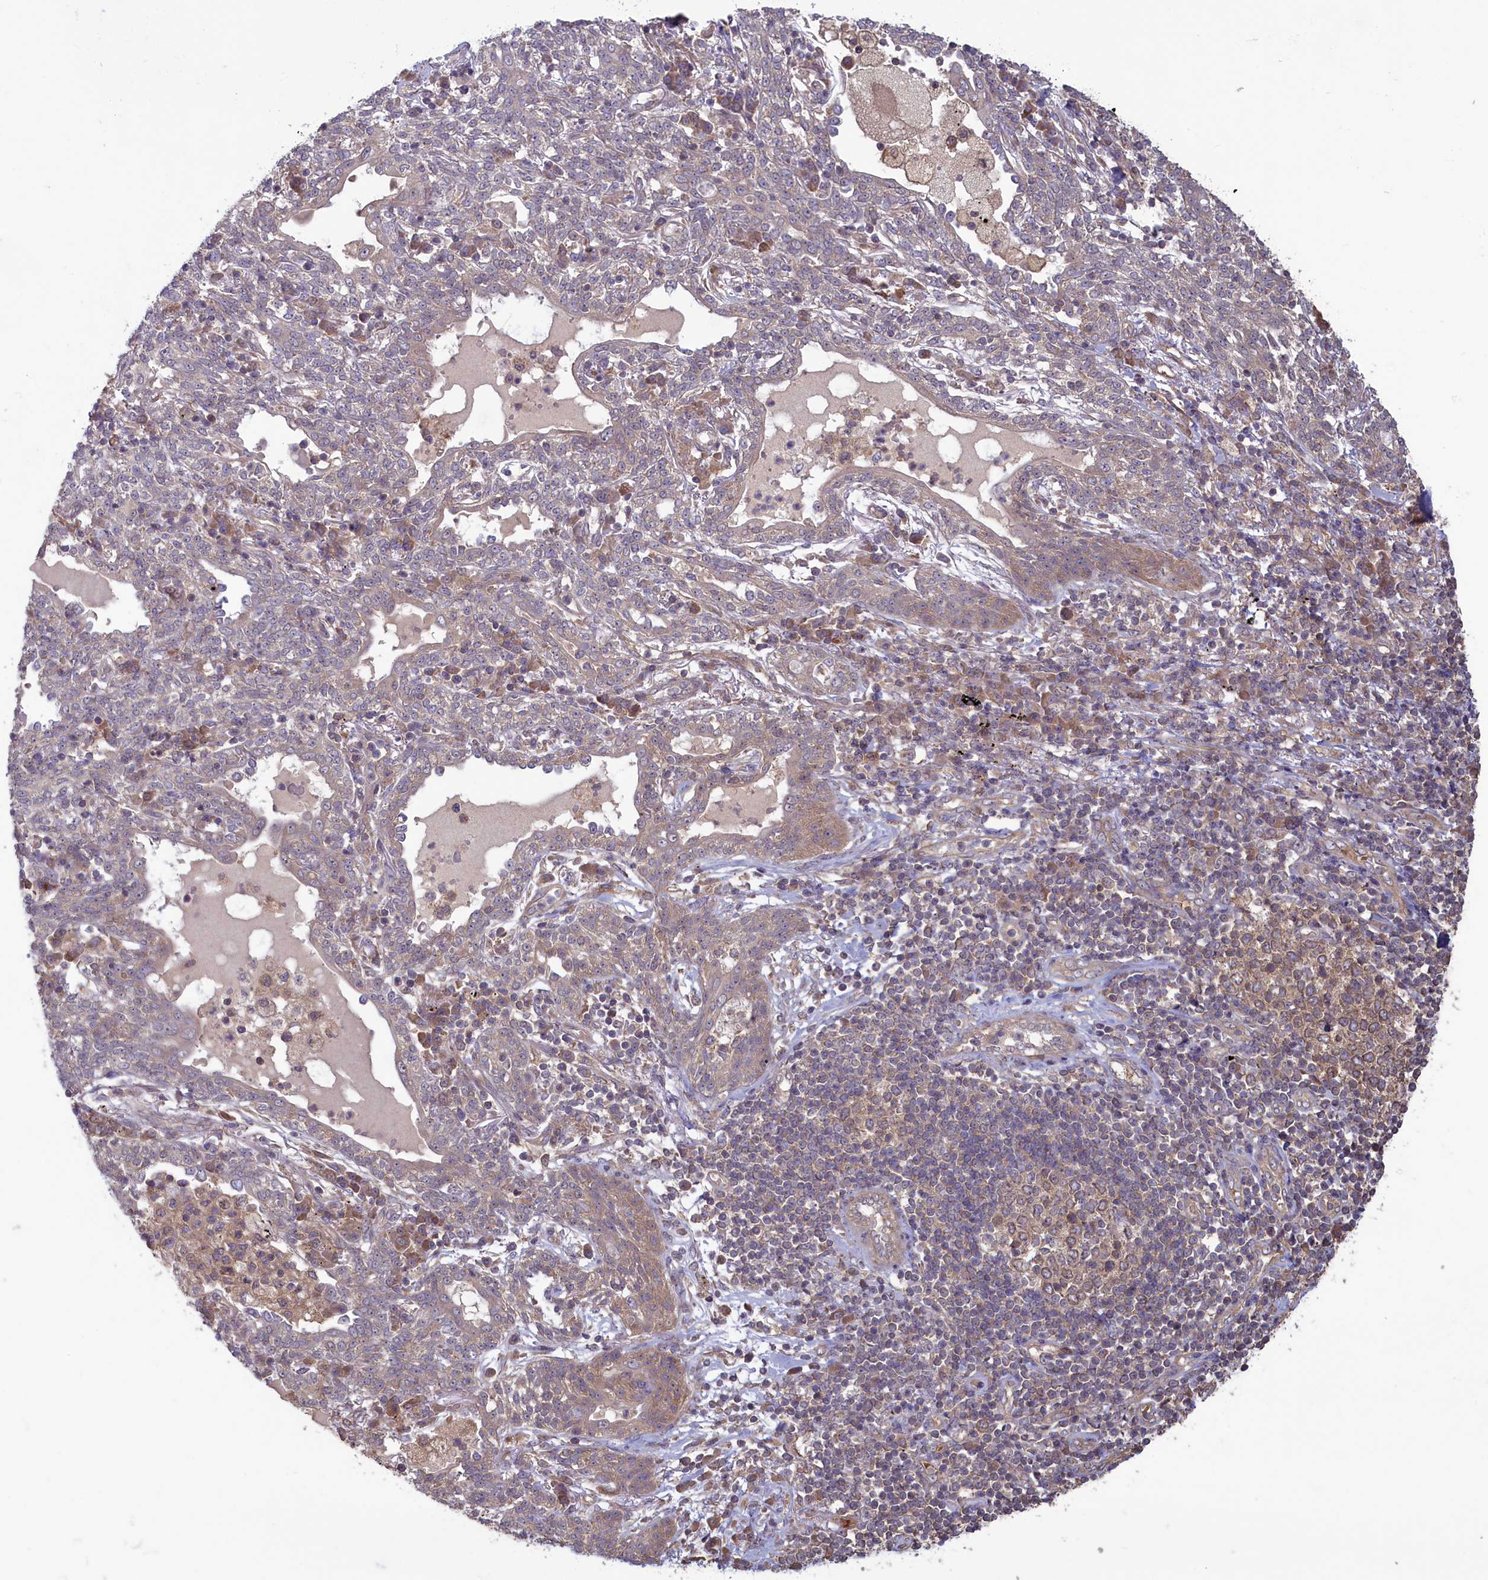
{"staining": {"intensity": "weak", "quantity": "<25%", "location": "cytoplasmic/membranous"}, "tissue": "lung cancer", "cell_type": "Tumor cells", "image_type": "cancer", "snomed": [{"axis": "morphology", "description": "Squamous cell carcinoma, NOS"}, {"axis": "topography", "description": "Lung"}], "caption": "Immunohistochemical staining of lung cancer (squamous cell carcinoma) displays no significant positivity in tumor cells.", "gene": "CIAO2B", "patient": {"sex": "female", "age": 70}}